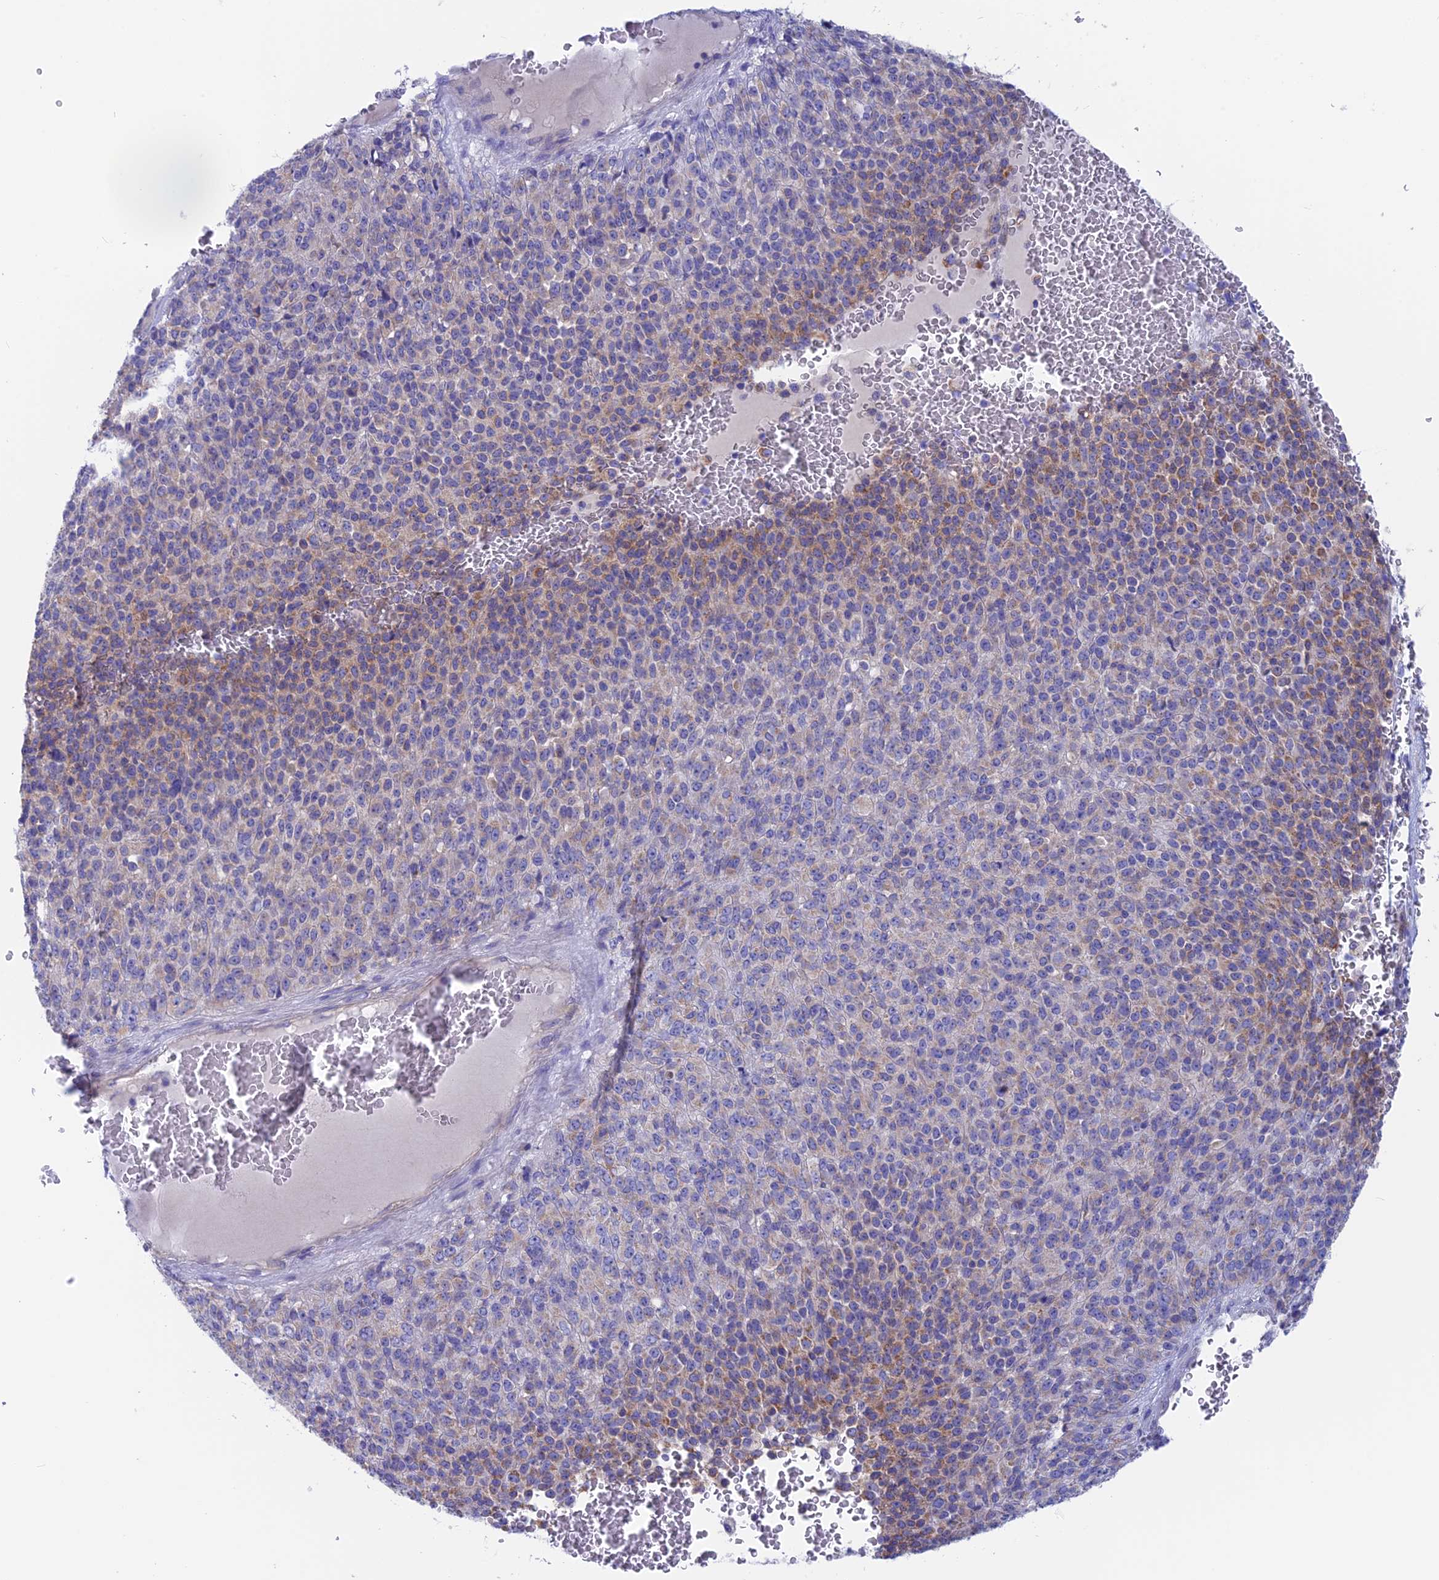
{"staining": {"intensity": "weak", "quantity": "25%-75%", "location": "cytoplasmic/membranous"}, "tissue": "melanoma", "cell_type": "Tumor cells", "image_type": "cancer", "snomed": [{"axis": "morphology", "description": "Malignant melanoma, Metastatic site"}, {"axis": "topography", "description": "Brain"}], "caption": "Immunohistochemistry image of neoplastic tissue: human malignant melanoma (metastatic site) stained using immunohistochemistry (IHC) reveals low levels of weak protein expression localized specifically in the cytoplasmic/membranous of tumor cells, appearing as a cytoplasmic/membranous brown color.", "gene": "LZTFL1", "patient": {"sex": "female", "age": 56}}